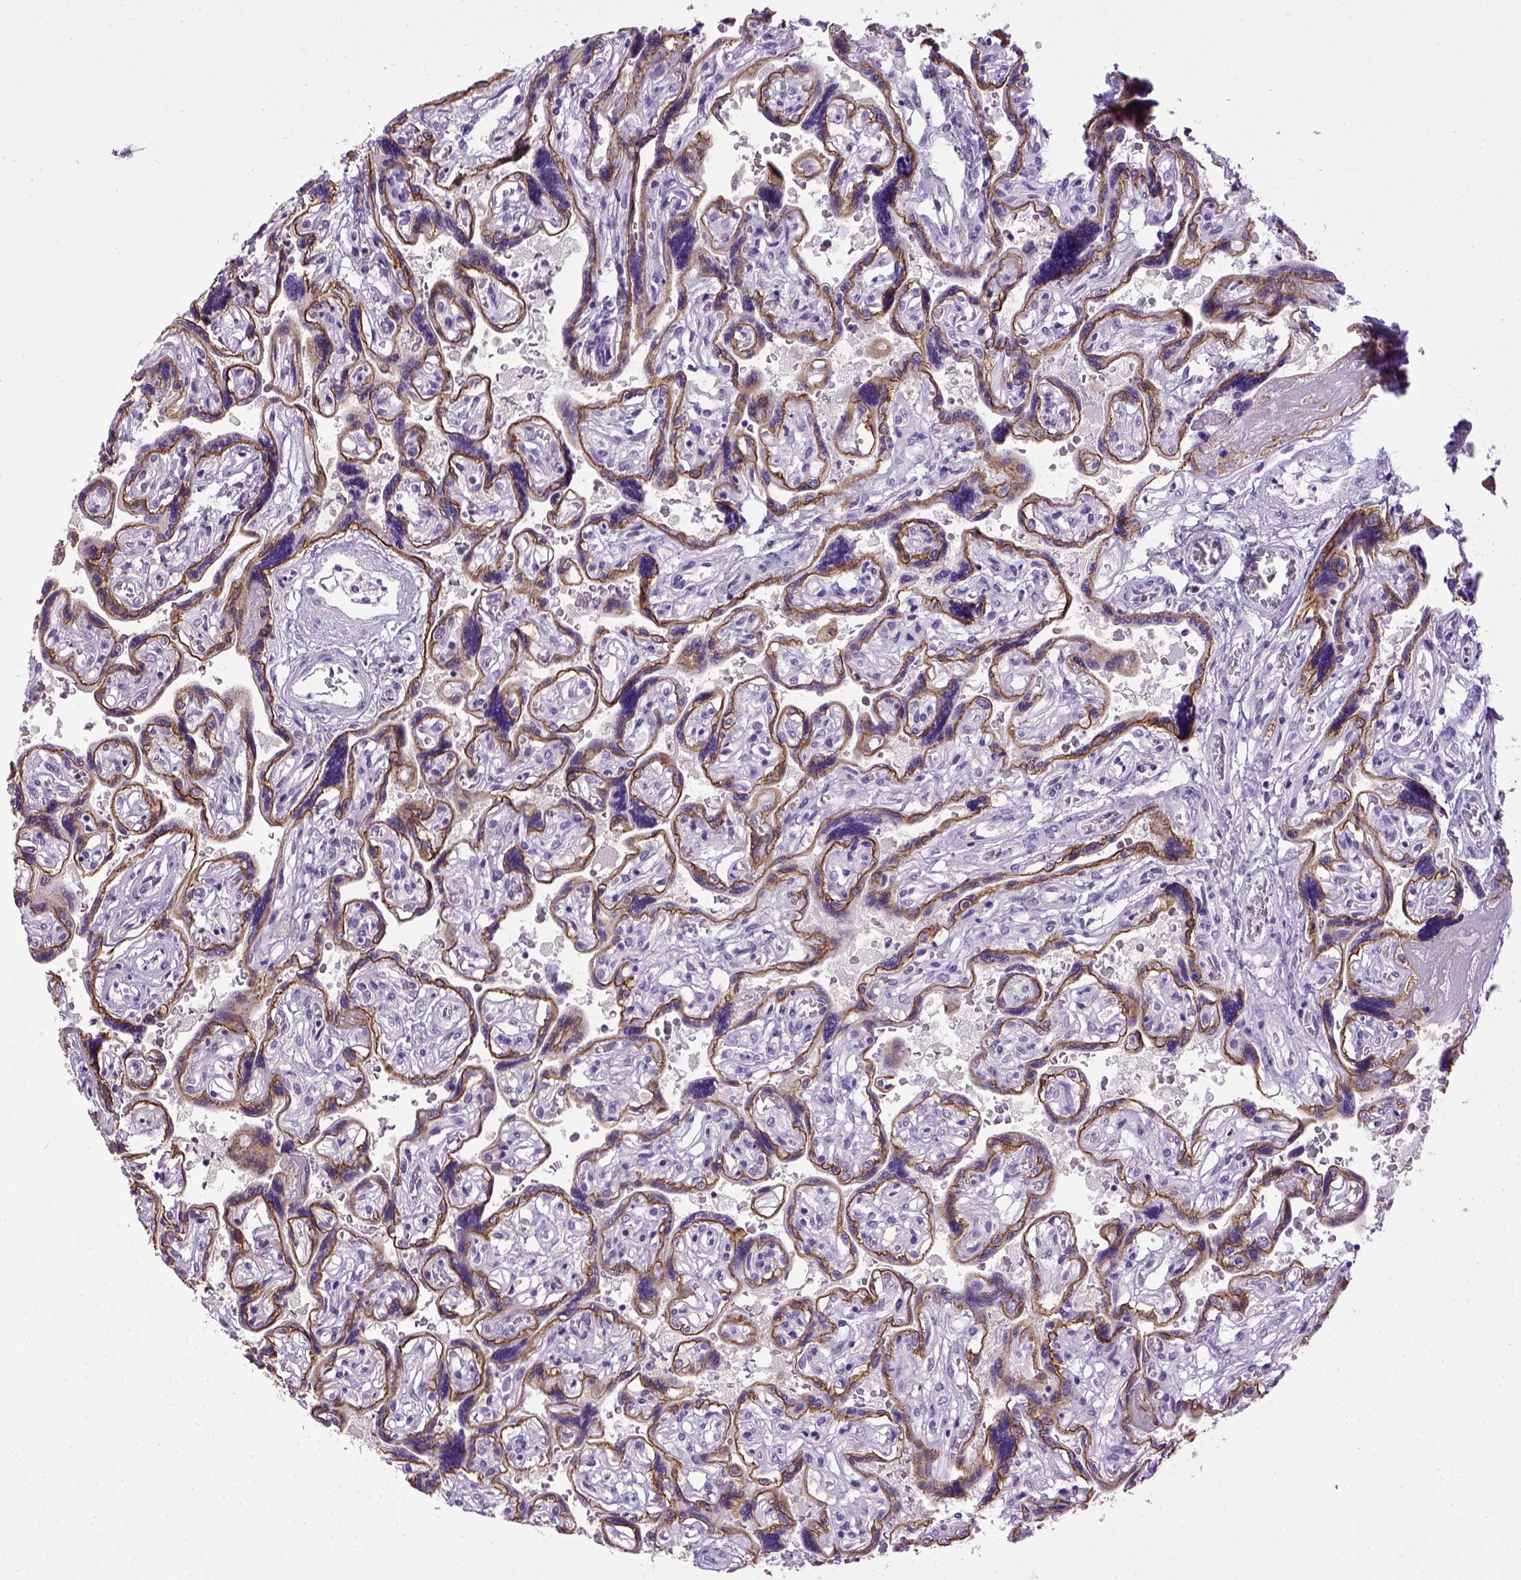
{"staining": {"intensity": "negative", "quantity": "none", "location": "none"}, "tissue": "placenta", "cell_type": "Decidual cells", "image_type": "normal", "snomed": [{"axis": "morphology", "description": "Normal tissue, NOS"}, {"axis": "topography", "description": "Placenta"}], "caption": "Decidual cells are negative for brown protein staining in unremarkable placenta. (Brightfield microscopy of DAB immunohistochemistry at high magnification).", "gene": "CDH1", "patient": {"sex": "female", "age": 32}}